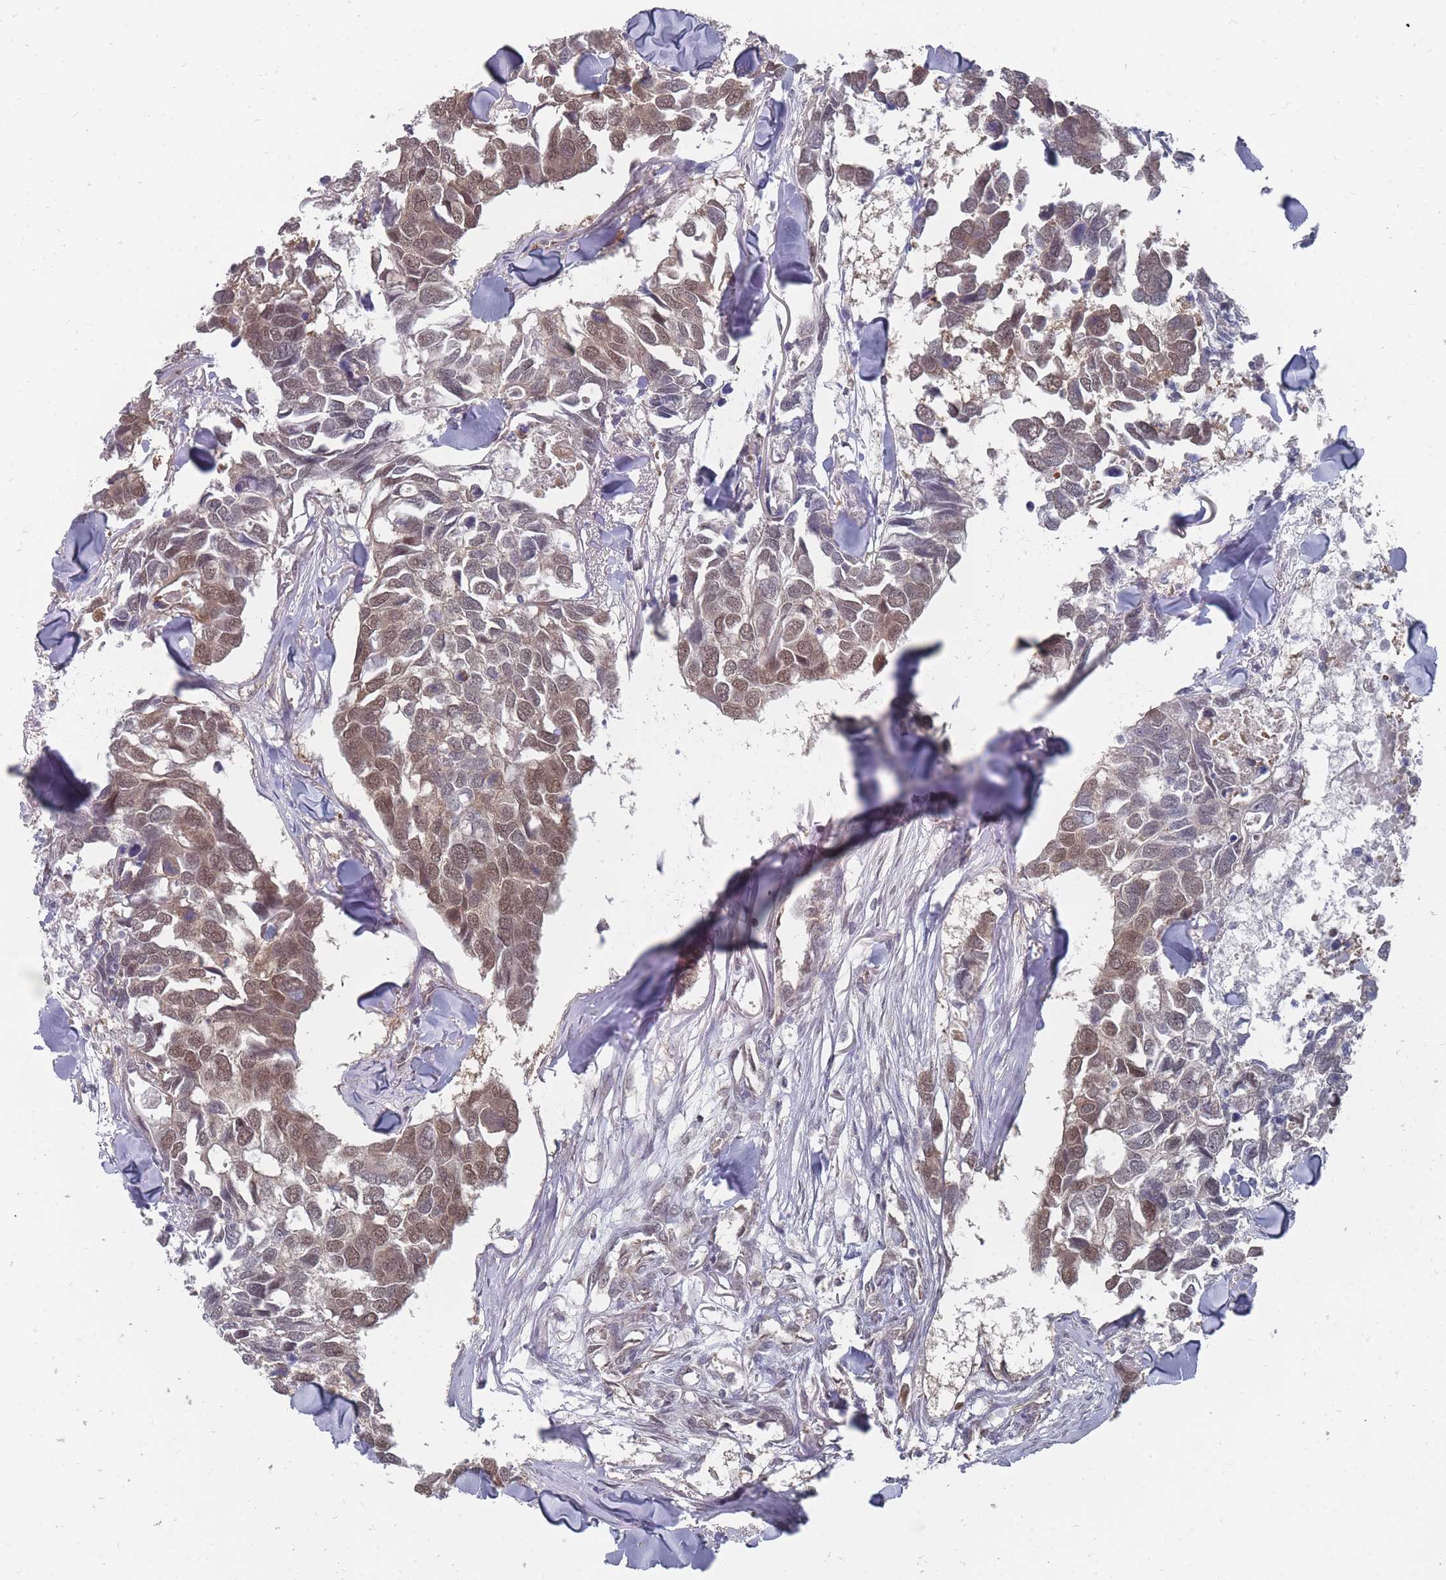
{"staining": {"intensity": "moderate", "quantity": ">75%", "location": "cytoplasmic/membranous,nuclear"}, "tissue": "breast cancer", "cell_type": "Tumor cells", "image_type": "cancer", "snomed": [{"axis": "morphology", "description": "Duct carcinoma"}, {"axis": "topography", "description": "Breast"}], "caption": "Immunohistochemistry staining of breast invasive ductal carcinoma, which exhibits medium levels of moderate cytoplasmic/membranous and nuclear expression in approximately >75% of tumor cells indicating moderate cytoplasmic/membranous and nuclear protein positivity. The staining was performed using DAB (brown) for protein detection and nuclei were counterstained in hematoxylin (blue).", "gene": "NKD1", "patient": {"sex": "female", "age": 83}}